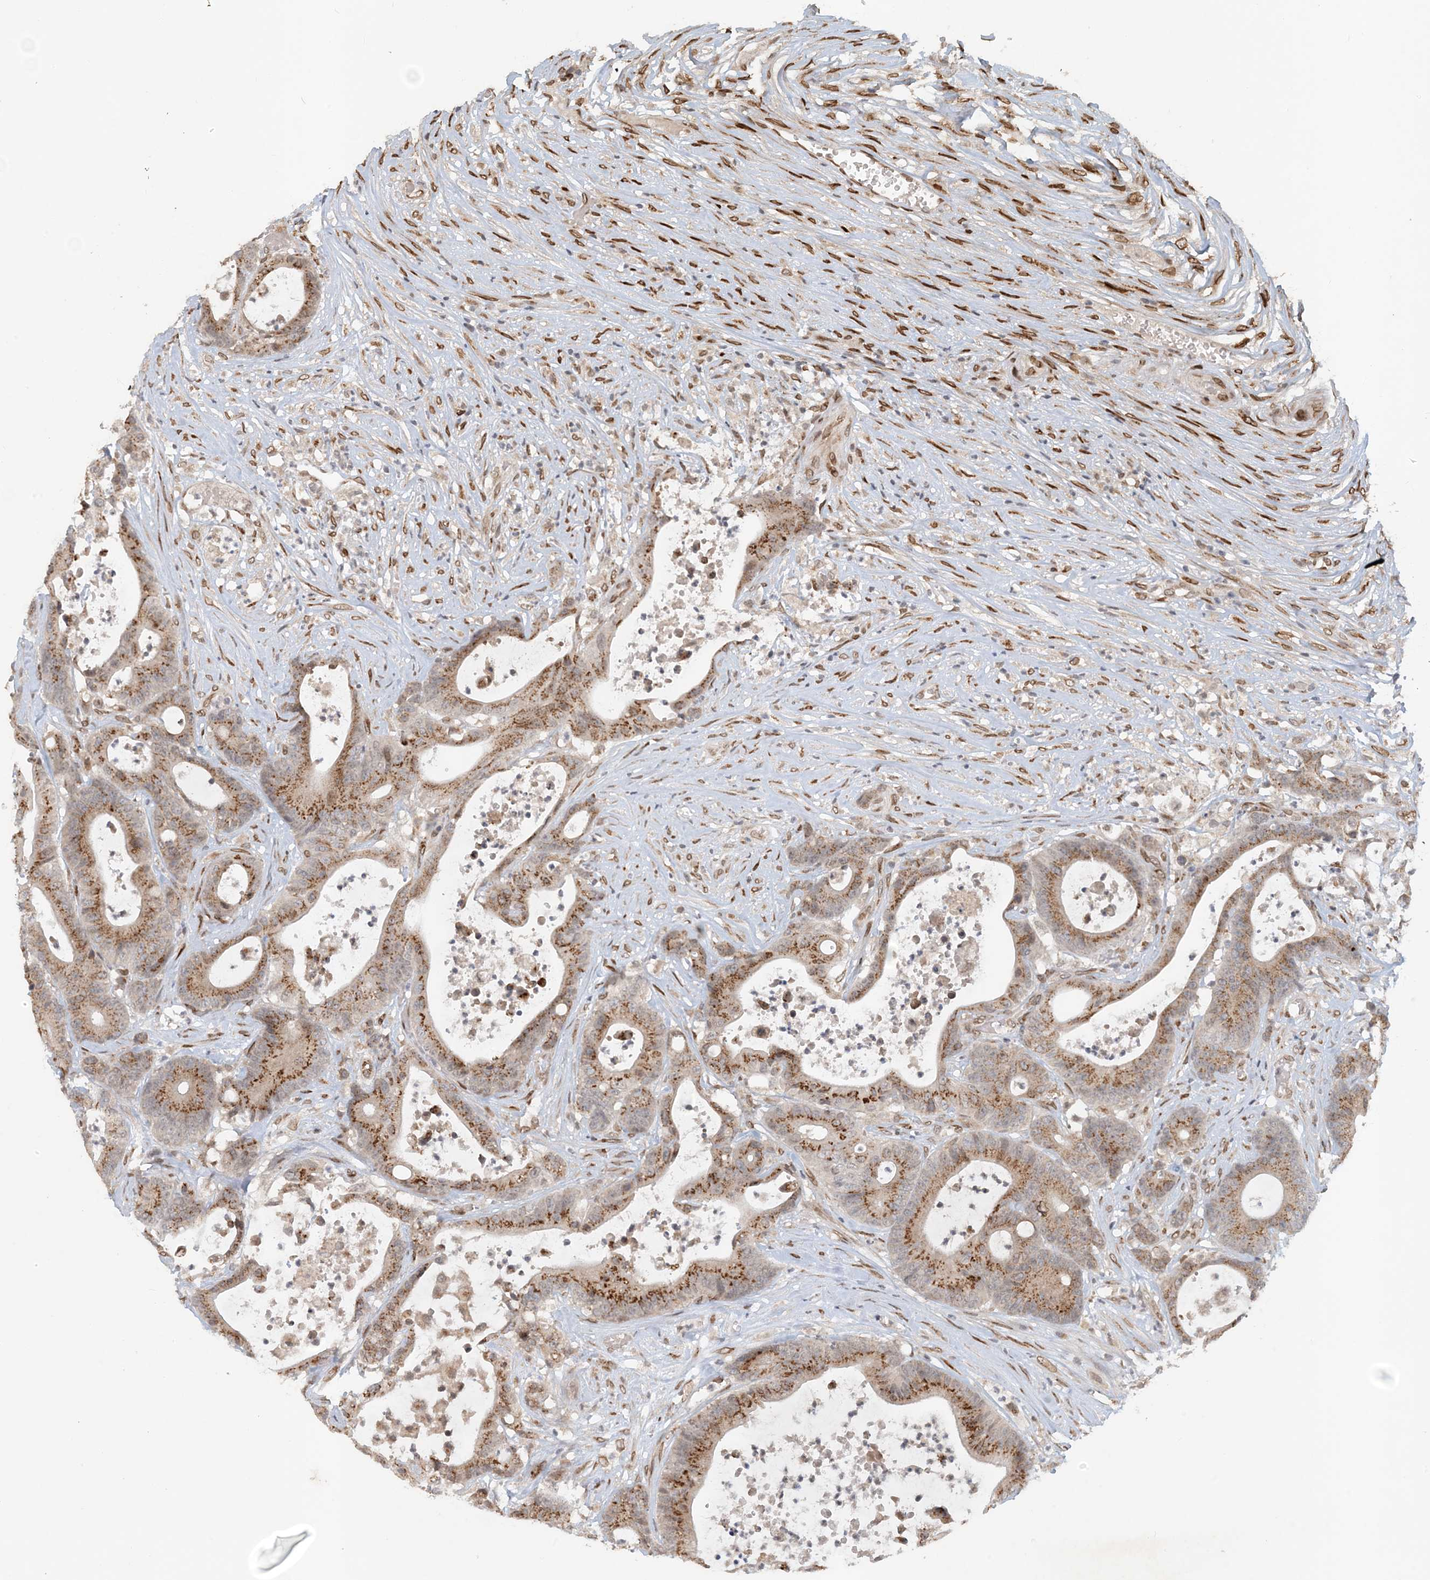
{"staining": {"intensity": "moderate", "quantity": ">75%", "location": "cytoplasmic/membranous"}, "tissue": "colorectal cancer", "cell_type": "Tumor cells", "image_type": "cancer", "snomed": [{"axis": "morphology", "description": "Adenocarcinoma, NOS"}, {"axis": "topography", "description": "Colon"}], "caption": "Adenocarcinoma (colorectal) stained with a brown dye shows moderate cytoplasmic/membranous positive positivity in about >75% of tumor cells.", "gene": "SLC35A2", "patient": {"sex": "female", "age": 84}}